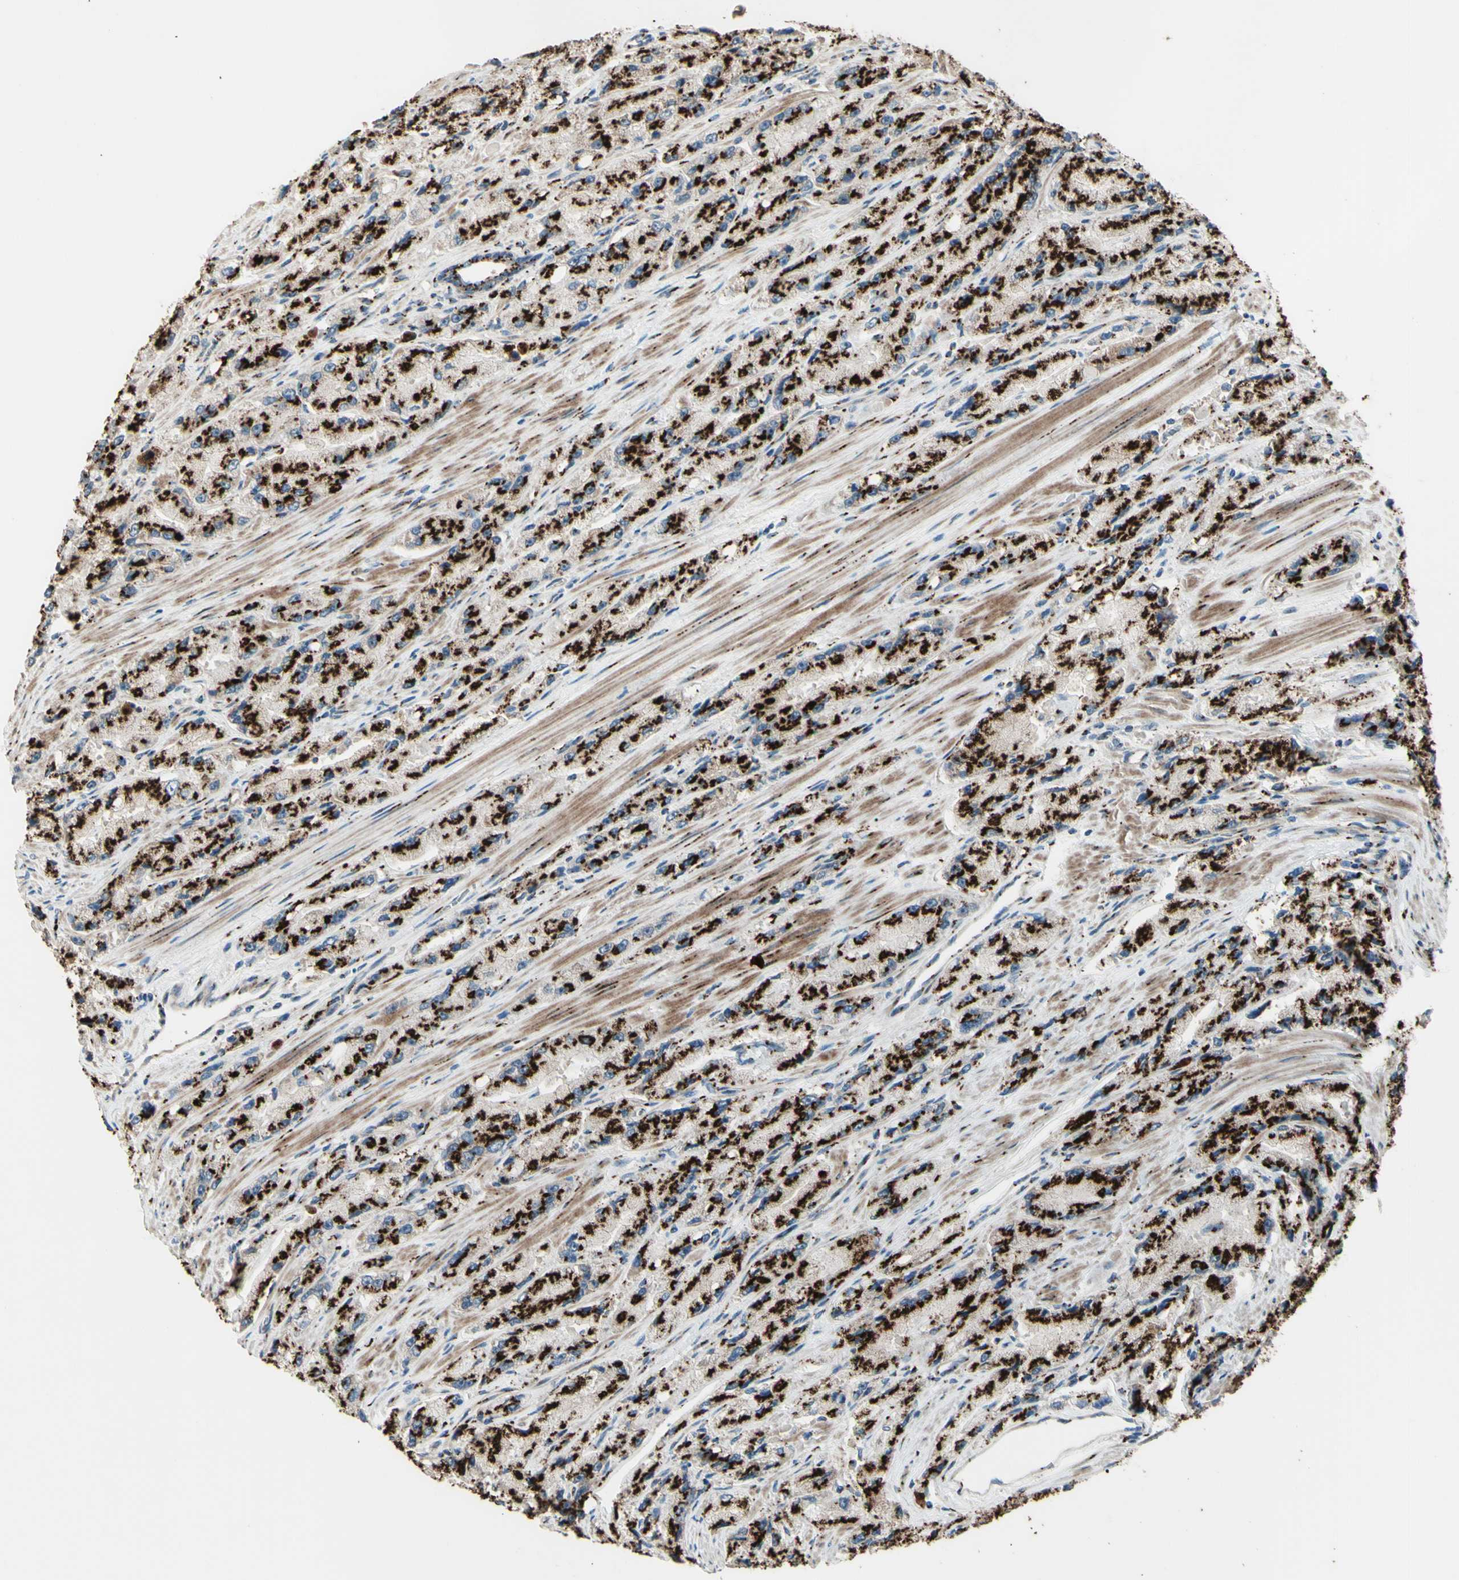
{"staining": {"intensity": "strong", "quantity": ">75%", "location": "cytoplasmic/membranous"}, "tissue": "prostate cancer", "cell_type": "Tumor cells", "image_type": "cancer", "snomed": [{"axis": "morphology", "description": "Adenocarcinoma, High grade"}, {"axis": "topography", "description": "Prostate"}], "caption": "Immunohistochemistry staining of prostate cancer, which exhibits high levels of strong cytoplasmic/membranous expression in approximately >75% of tumor cells indicating strong cytoplasmic/membranous protein staining. The staining was performed using DAB (brown) for protein detection and nuclei were counterstained in hematoxylin (blue).", "gene": "BPNT2", "patient": {"sex": "male", "age": 58}}